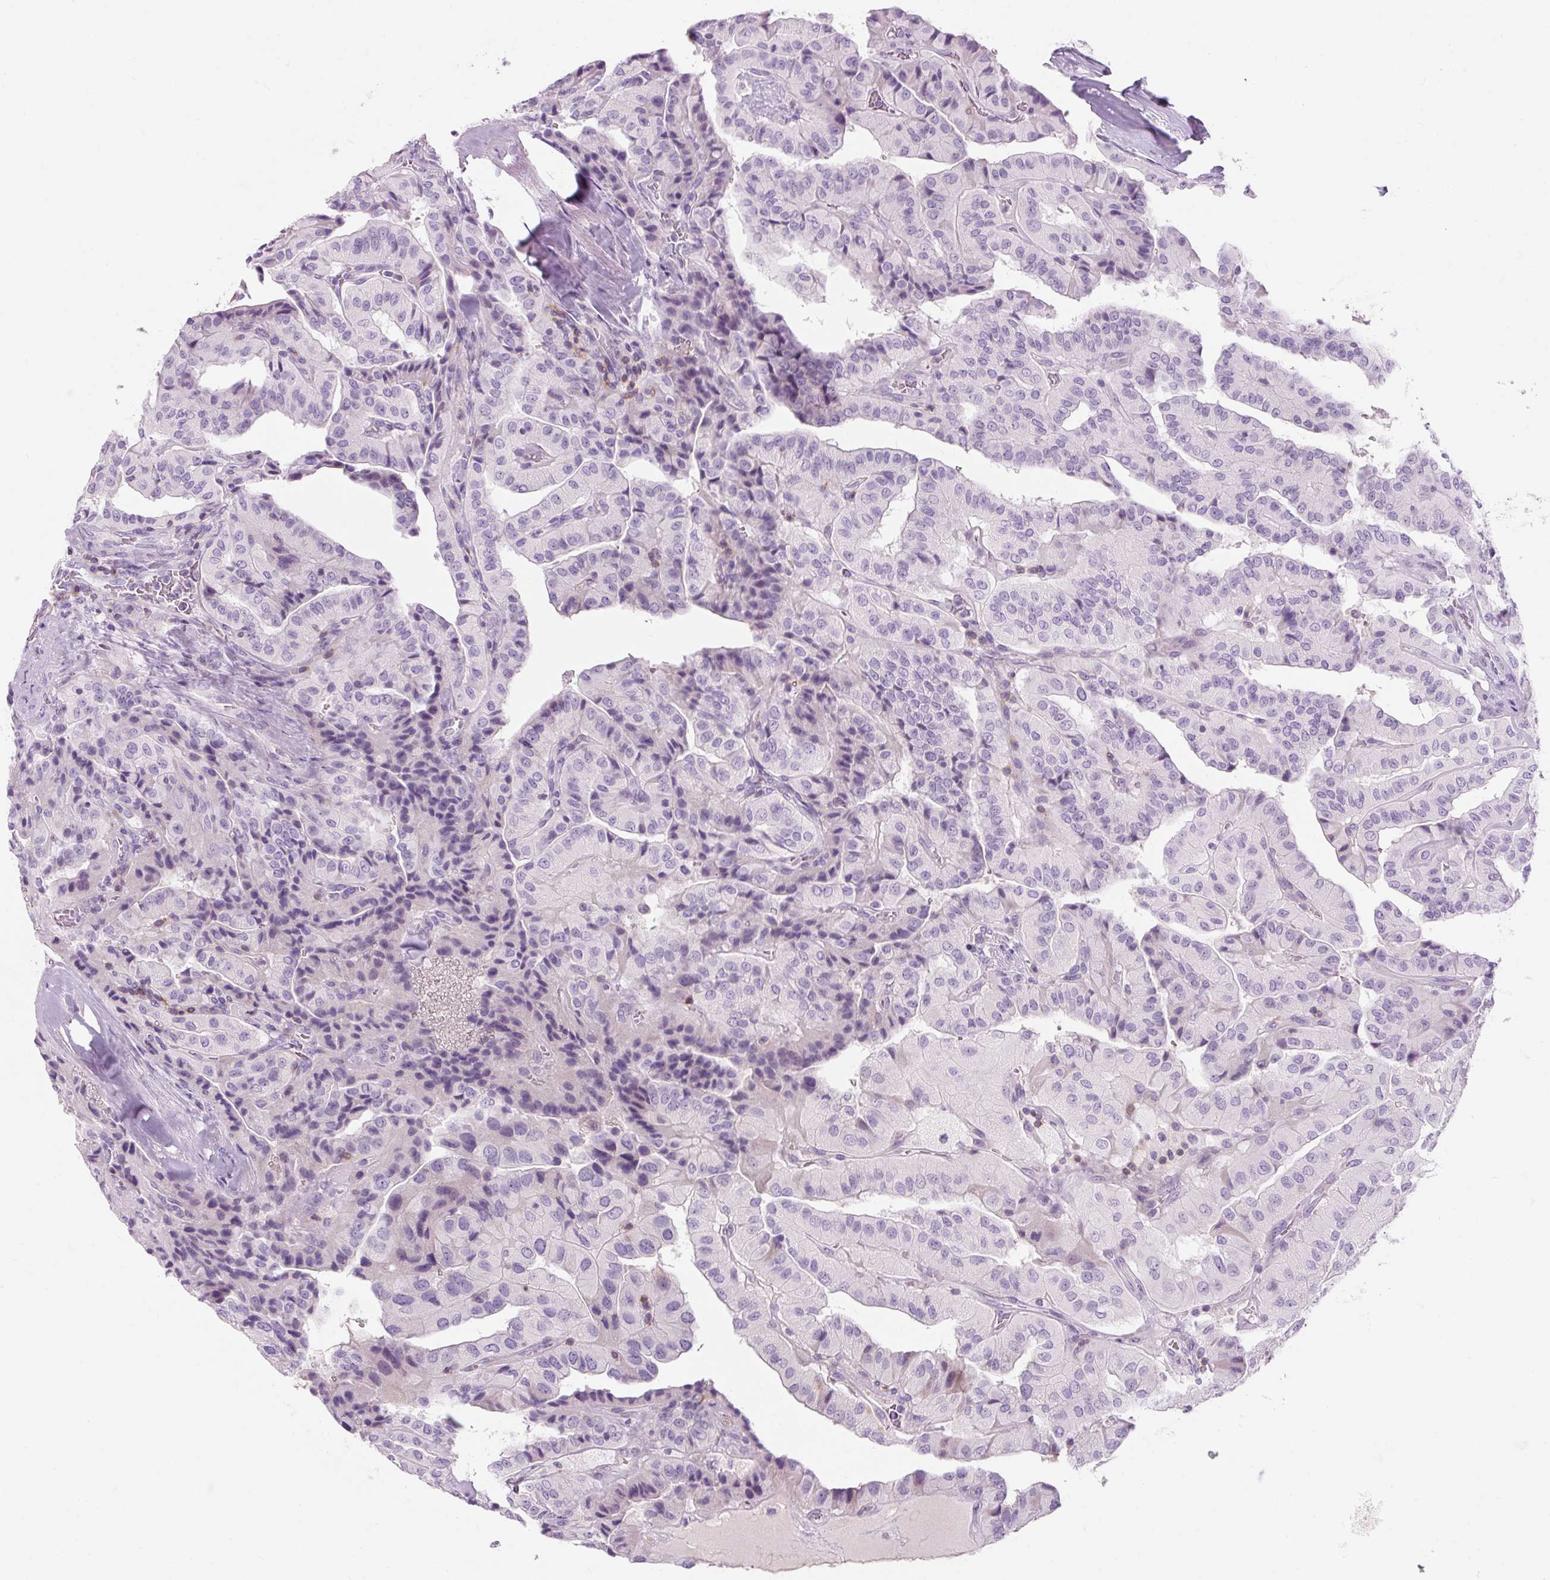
{"staining": {"intensity": "negative", "quantity": "none", "location": "none"}, "tissue": "thyroid cancer", "cell_type": "Tumor cells", "image_type": "cancer", "snomed": [{"axis": "morphology", "description": "Normal tissue, NOS"}, {"axis": "morphology", "description": "Papillary adenocarcinoma, NOS"}, {"axis": "topography", "description": "Thyroid gland"}], "caption": "Immunohistochemistry image of neoplastic tissue: human thyroid cancer (papillary adenocarcinoma) stained with DAB shows no significant protein positivity in tumor cells.", "gene": "TIGD2", "patient": {"sex": "female", "age": 59}}